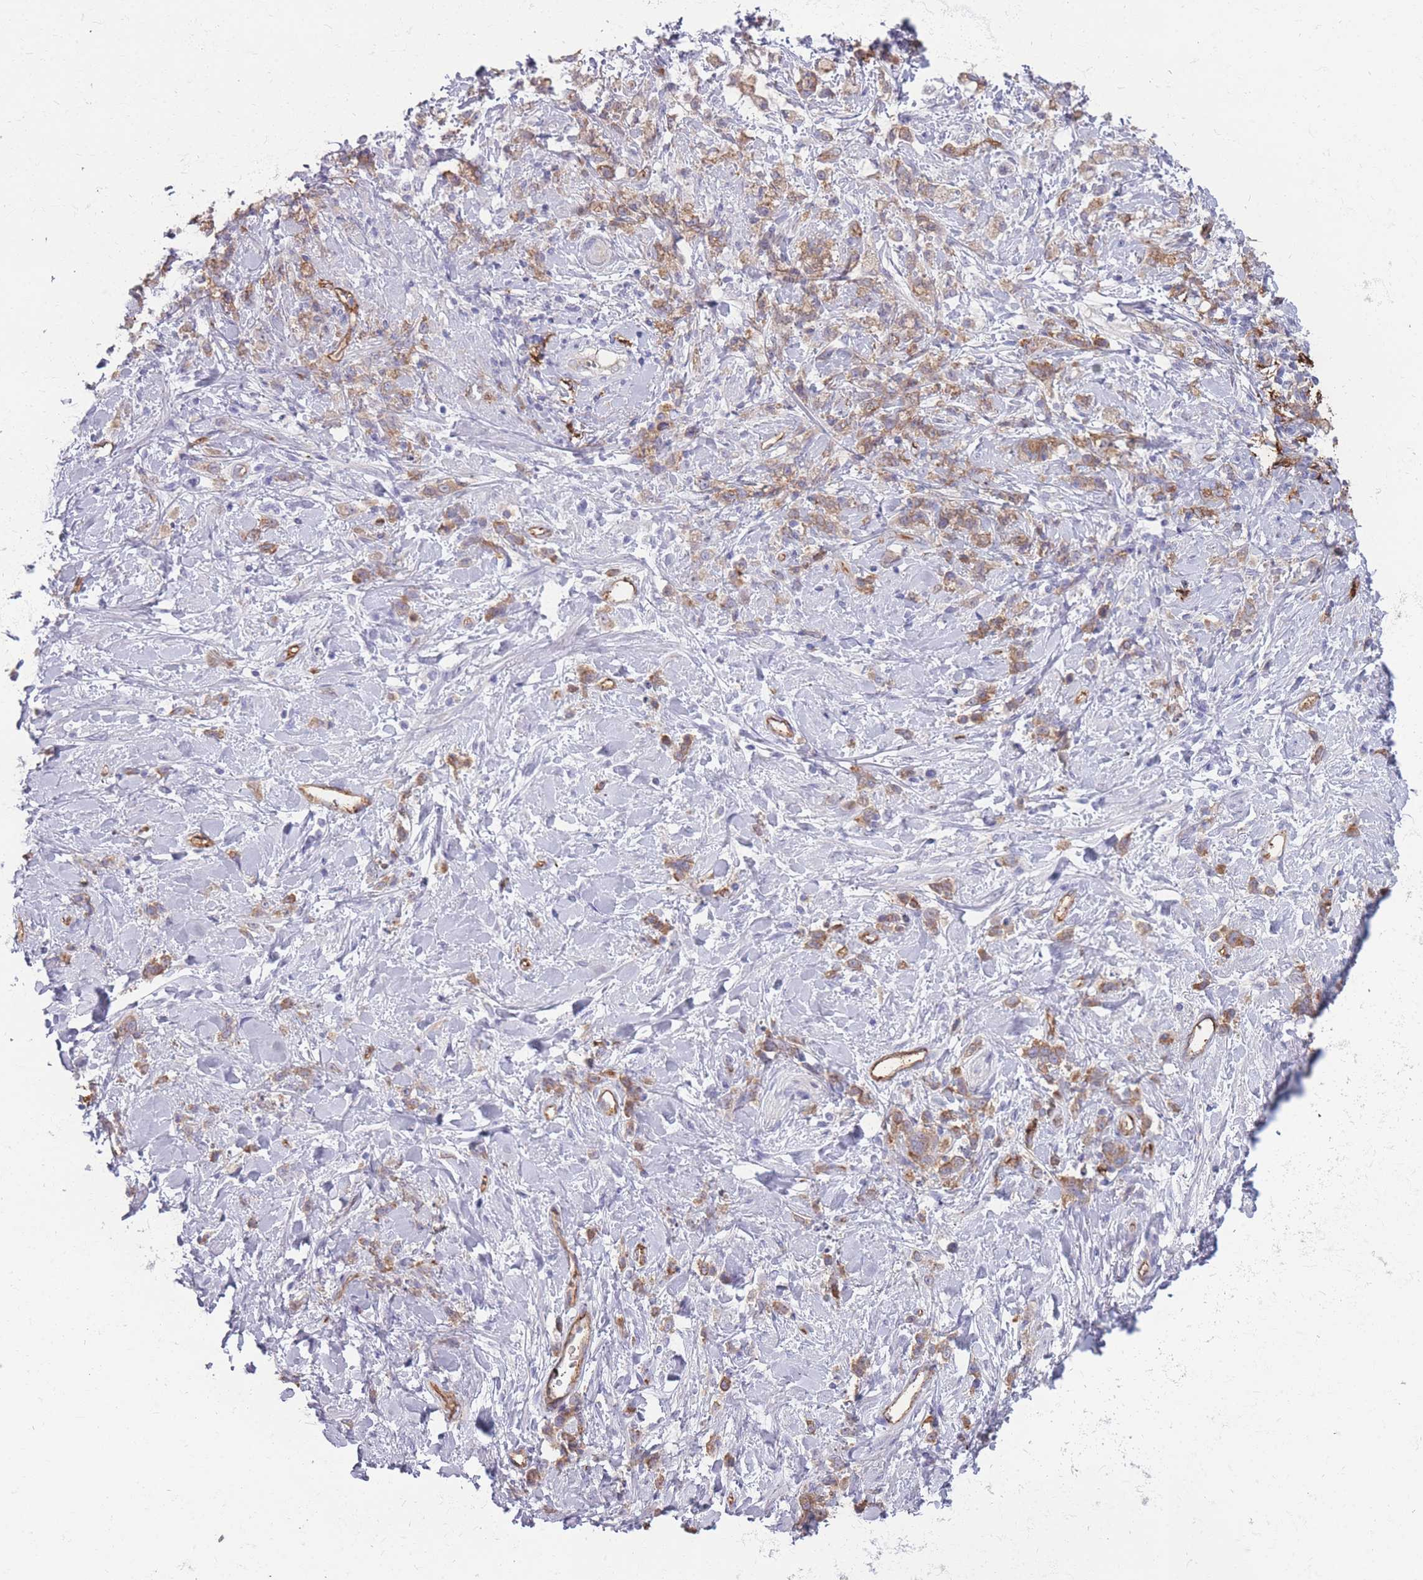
{"staining": {"intensity": "moderate", "quantity": ">75%", "location": "cytoplasmic/membranous"}, "tissue": "stomach cancer", "cell_type": "Tumor cells", "image_type": "cancer", "snomed": [{"axis": "morphology", "description": "Adenocarcinoma, NOS"}, {"axis": "topography", "description": "Stomach"}], "caption": "IHC of human adenocarcinoma (stomach) exhibits medium levels of moderate cytoplasmic/membranous staining in approximately >75% of tumor cells.", "gene": "GNA11", "patient": {"sex": "female", "age": 60}}